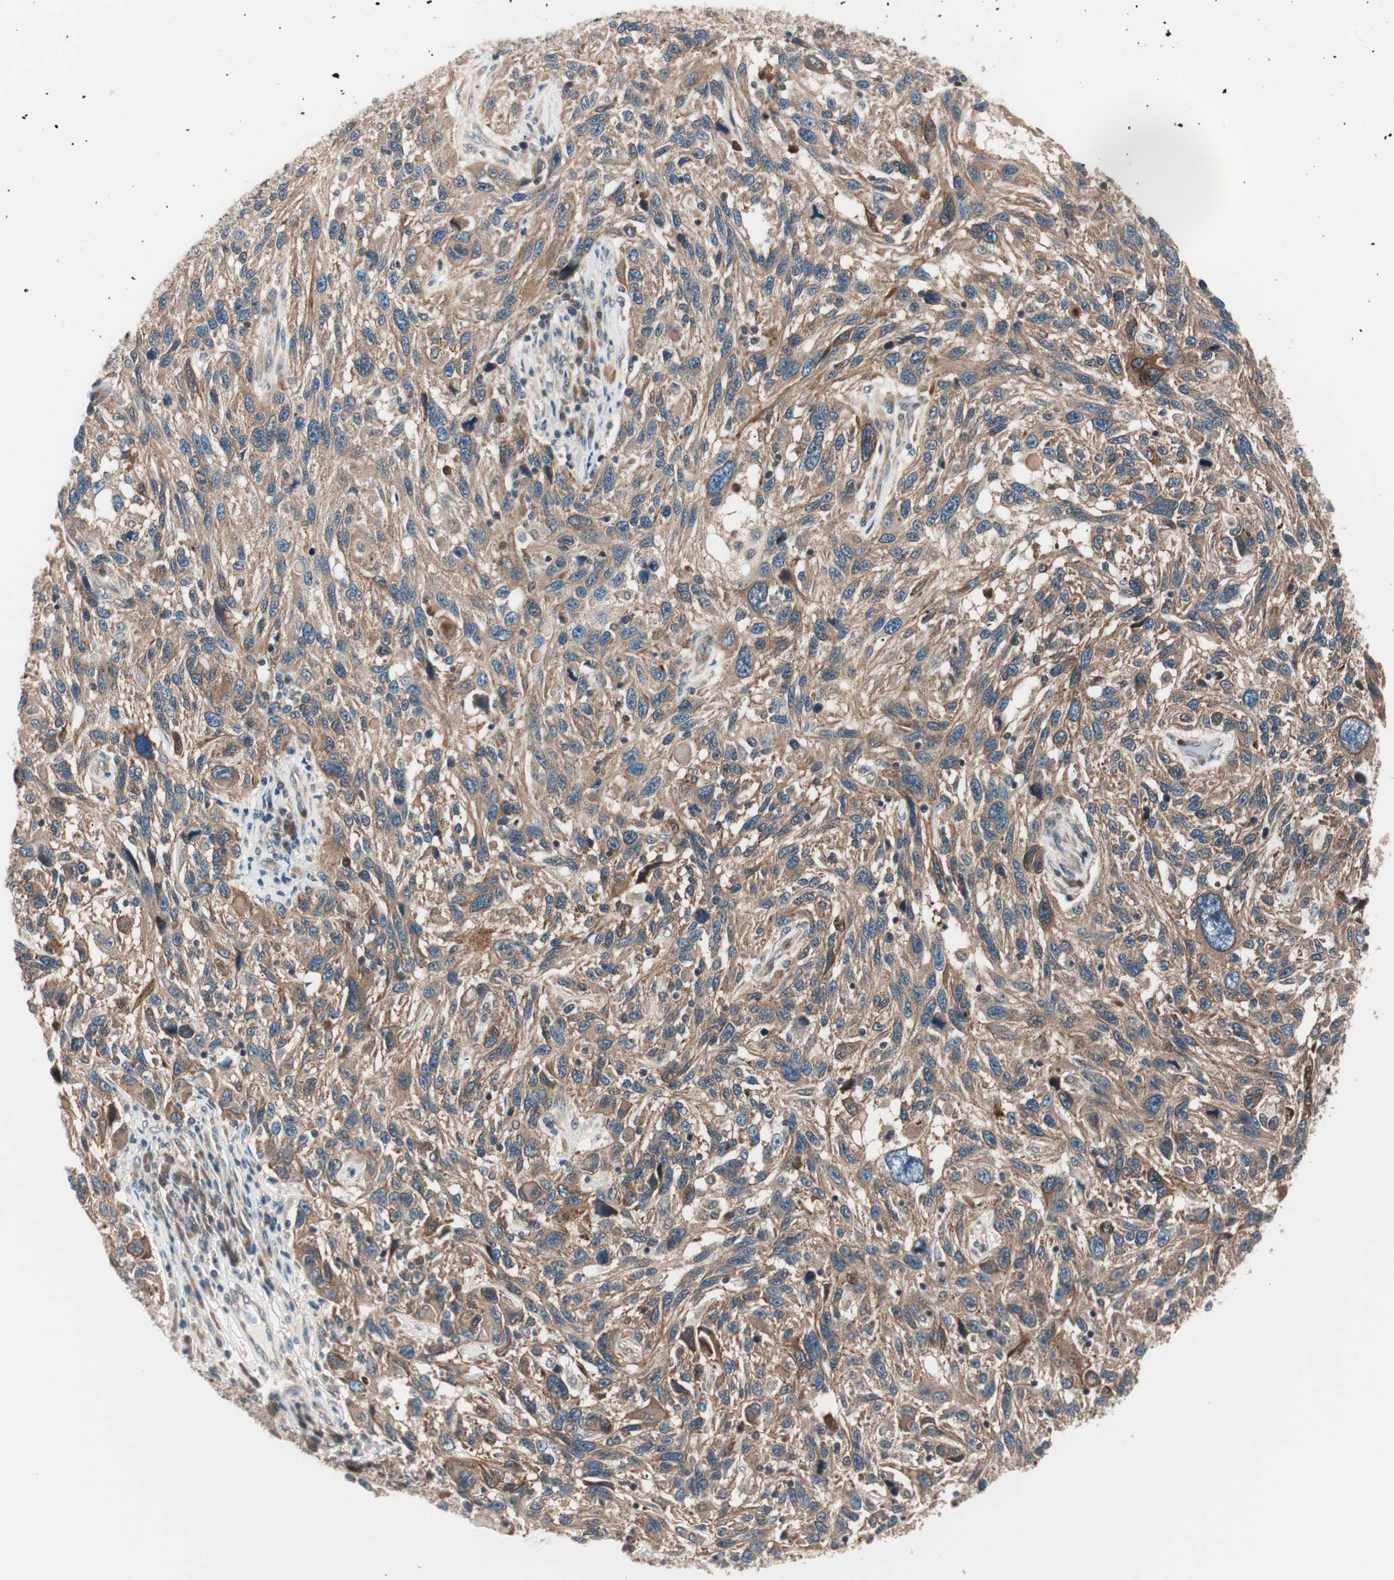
{"staining": {"intensity": "moderate", "quantity": ">75%", "location": "cytoplasmic/membranous"}, "tissue": "melanoma", "cell_type": "Tumor cells", "image_type": "cancer", "snomed": [{"axis": "morphology", "description": "Malignant melanoma, NOS"}, {"axis": "topography", "description": "Skin"}], "caption": "About >75% of tumor cells in human melanoma show moderate cytoplasmic/membranous protein staining as visualized by brown immunohistochemical staining.", "gene": "TSG101", "patient": {"sex": "male", "age": 53}}